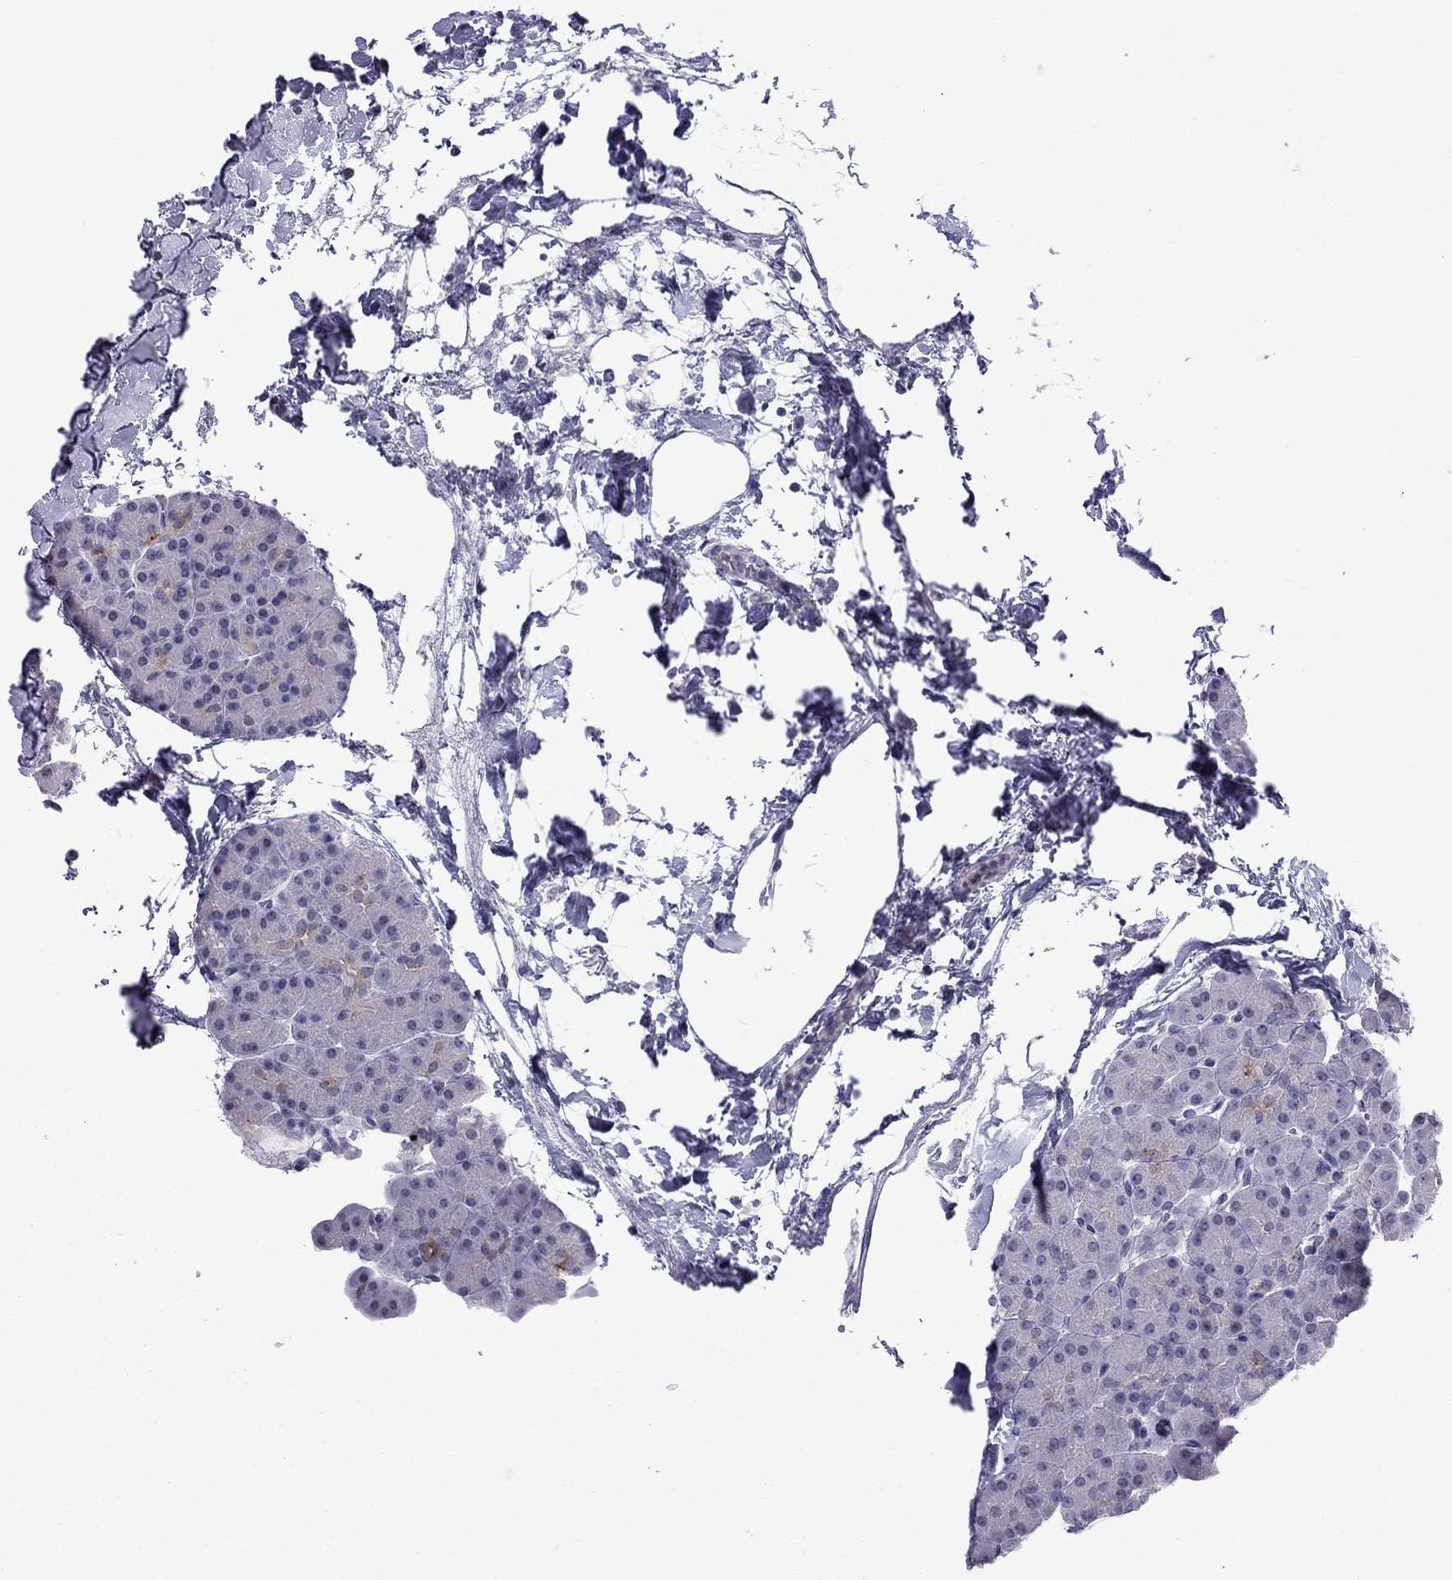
{"staining": {"intensity": "strong", "quantity": "<25%", "location": "cytoplasmic/membranous"}, "tissue": "pancreas", "cell_type": "Exocrine glandular cells", "image_type": "normal", "snomed": [{"axis": "morphology", "description": "Normal tissue, NOS"}, {"axis": "topography", "description": "Pancreas"}], "caption": "High-power microscopy captured an IHC photomicrograph of normal pancreas, revealing strong cytoplasmic/membranous positivity in approximately <25% of exocrine glandular cells.", "gene": "MUC15", "patient": {"sex": "female", "age": 44}}